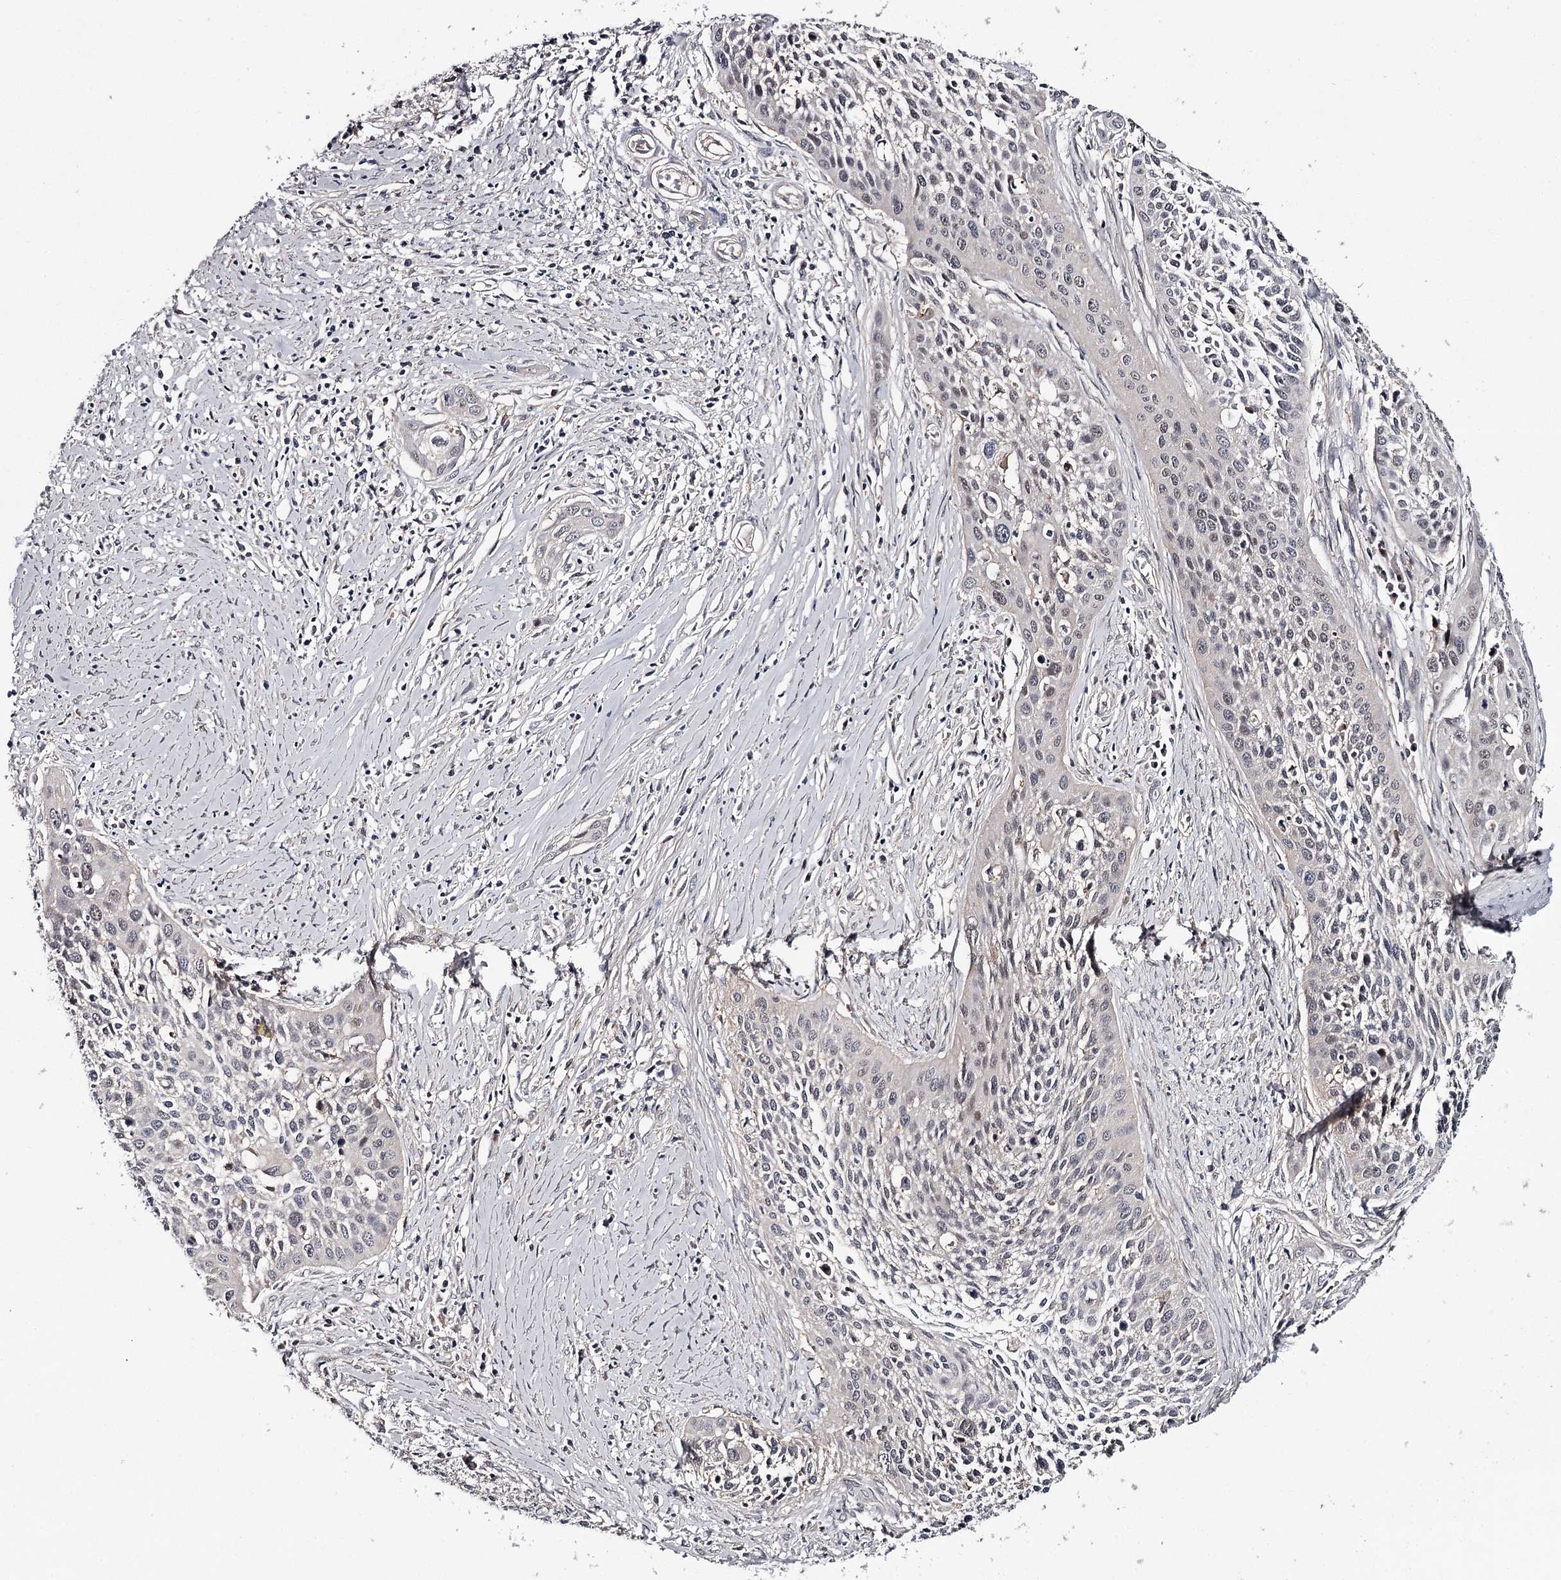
{"staining": {"intensity": "weak", "quantity": "<25%", "location": "nuclear"}, "tissue": "cervical cancer", "cell_type": "Tumor cells", "image_type": "cancer", "snomed": [{"axis": "morphology", "description": "Squamous cell carcinoma, NOS"}, {"axis": "topography", "description": "Cervix"}], "caption": "Human cervical cancer stained for a protein using immunohistochemistry reveals no staining in tumor cells.", "gene": "GTSF1", "patient": {"sex": "female", "age": 34}}